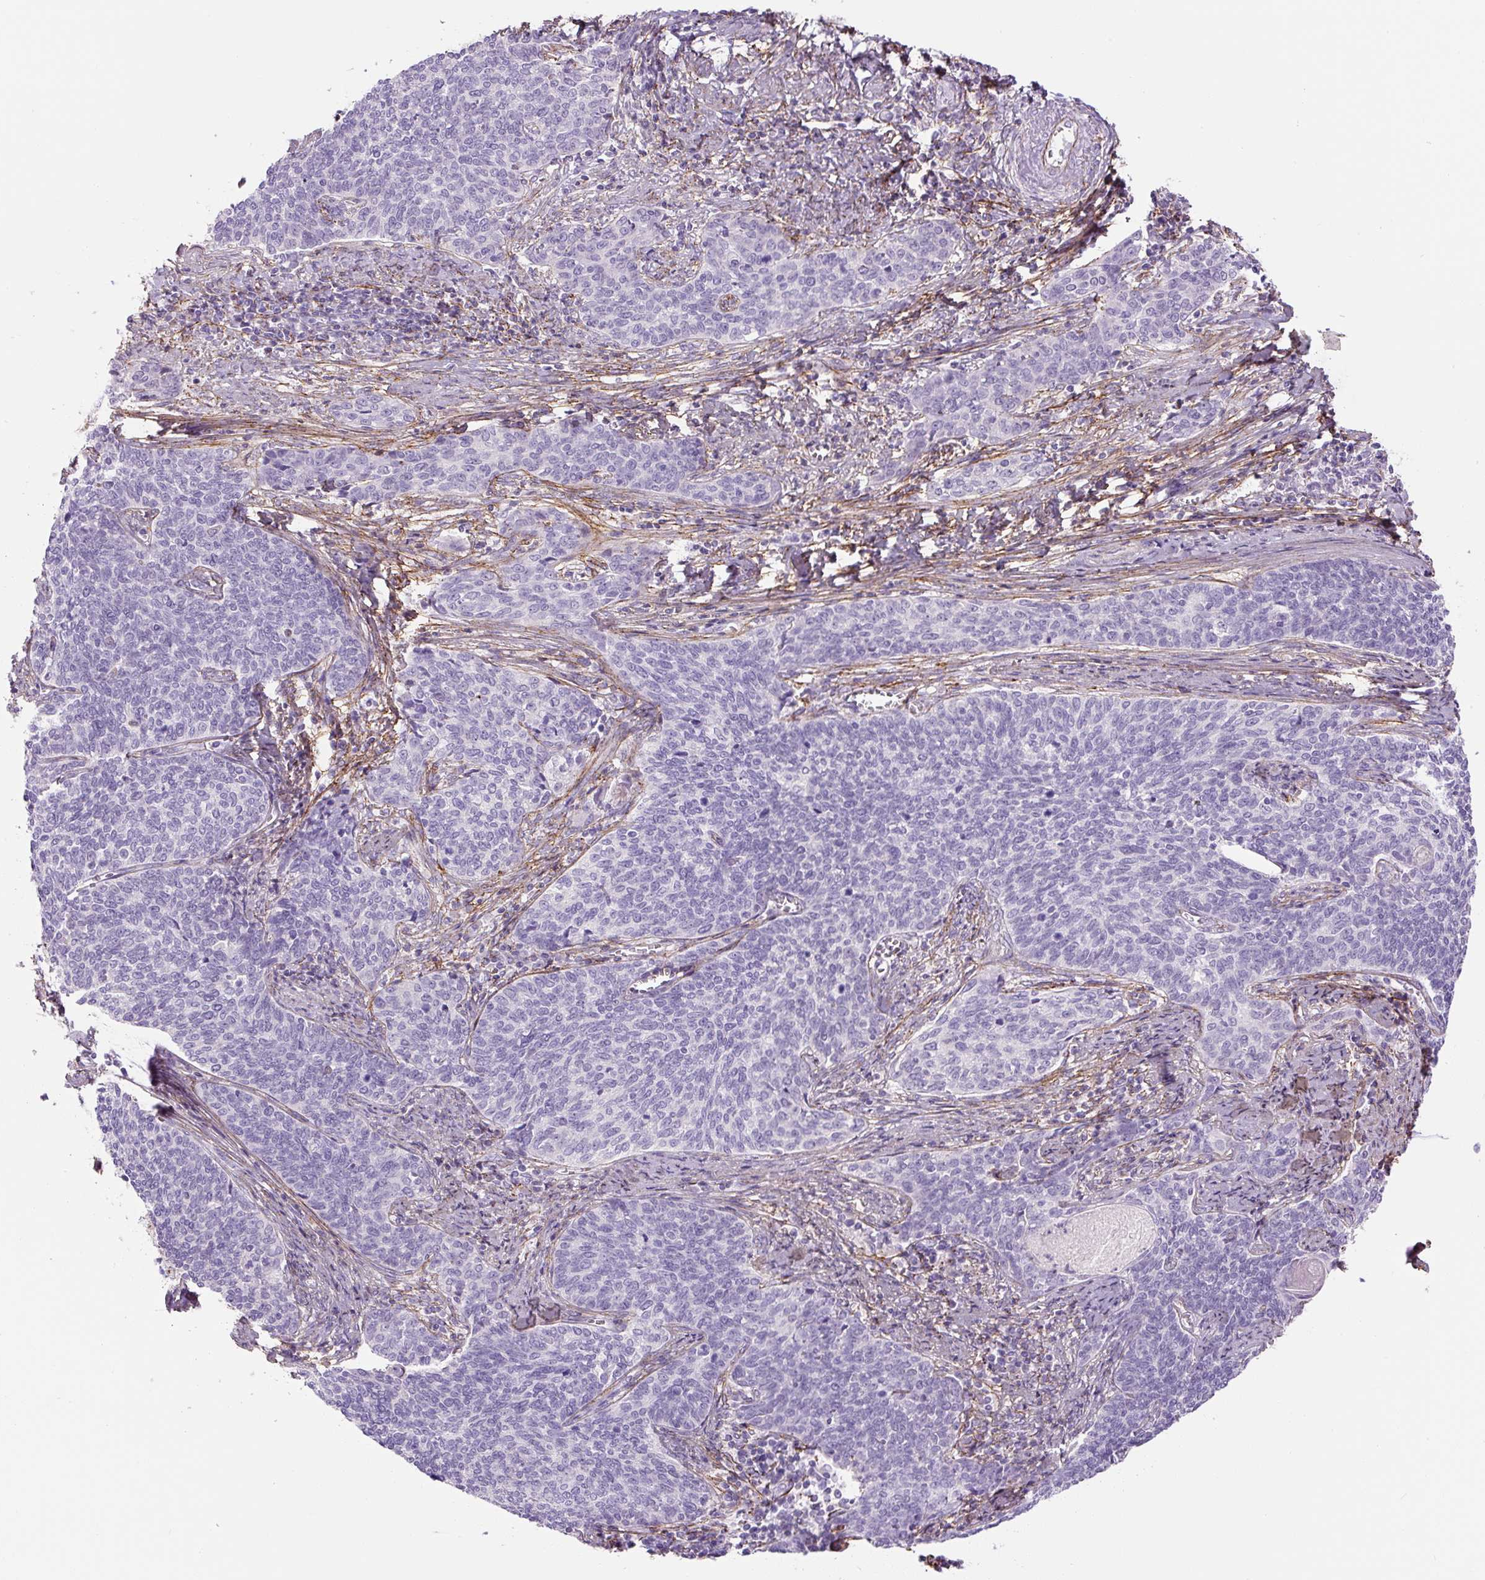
{"staining": {"intensity": "negative", "quantity": "none", "location": "none"}, "tissue": "cervical cancer", "cell_type": "Tumor cells", "image_type": "cancer", "snomed": [{"axis": "morphology", "description": "Squamous cell carcinoma, NOS"}, {"axis": "topography", "description": "Cervix"}], "caption": "Image shows no protein positivity in tumor cells of cervical squamous cell carcinoma tissue.", "gene": "FBN1", "patient": {"sex": "female", "age": 39}}